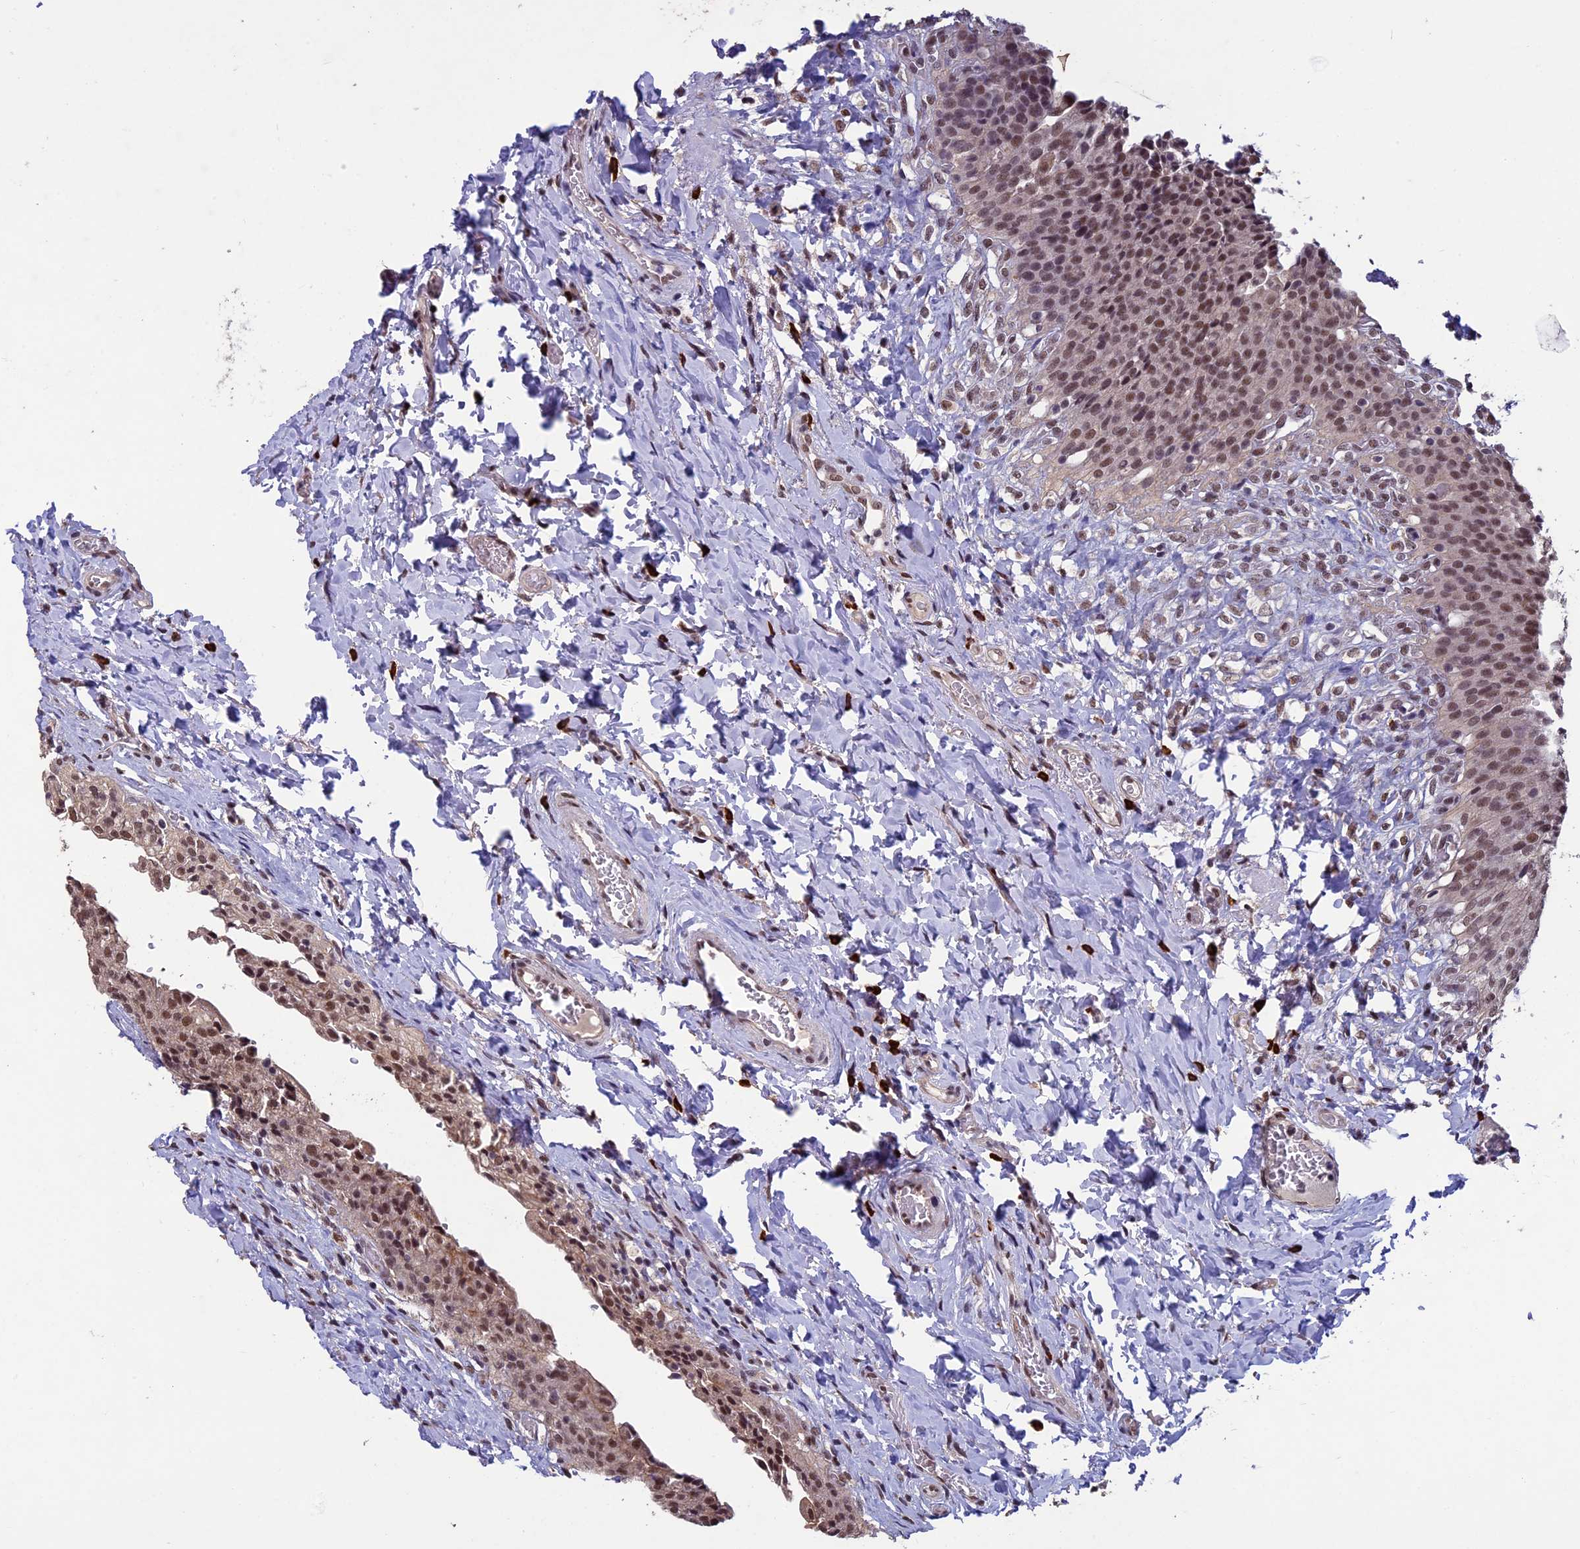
{"staining": {"intensity": "moderate", "quantity": ">75%", "location": "nuclear"}, "tissue": "urinary bladder", "cell_type": "Urothelial cells", "image_type": "normal", "snomed": [{"axis": "morphology", "description": "Normal tissue, NOS"}, {"axis": "morphology", "description": "Inflammation, NOS"}, {"axis": "topography", "description": "Urinary bladder"}], "caption": "A brown stain labels moderate nuclear positivity of a protein in urothelial cells of benign human urinary bladder. The protein of interest is shown in brown color, while the nuclei are stained blue.", "gene": "RNF40", "patient": {"sex": "male", "age": 64}}